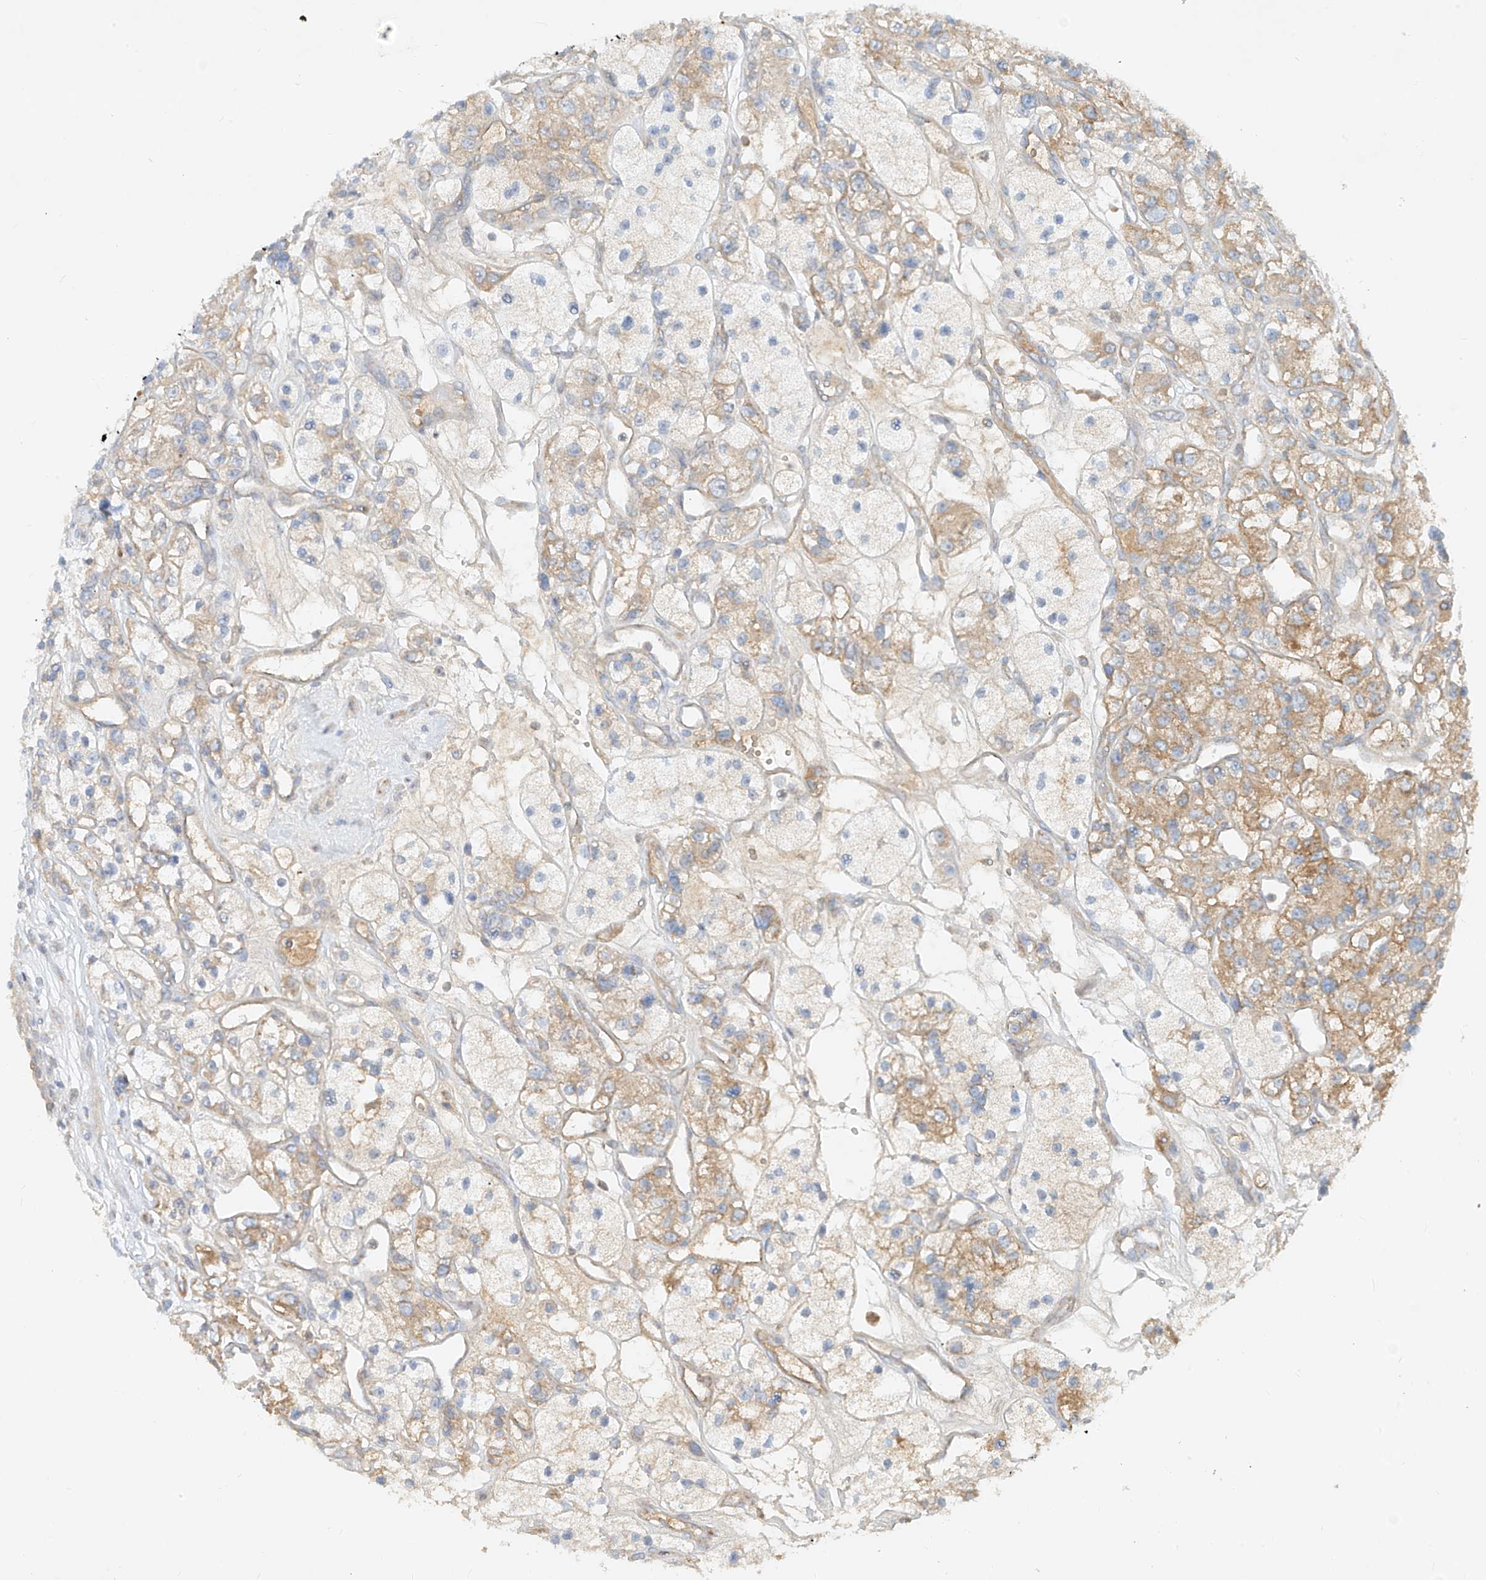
{"staining": {"intensity": "weak", "quantity": "<25%", "location": "cytoplasmic/membranous"}, "tissue": "renal cancer", "cell_type": "Tumor cells", "image_type": "cancer", "snomed": [{"axis": "morphology", "description": "Adenocarcinoma, NOS"}, {"axis": "topography", "description": "Kidney"}], "caption": "Tumor cells are negative for brown protein staining in renal adenocarcinoma.", "gene": "KPNA7", "patient": {"sex": "female", "age": 57}}